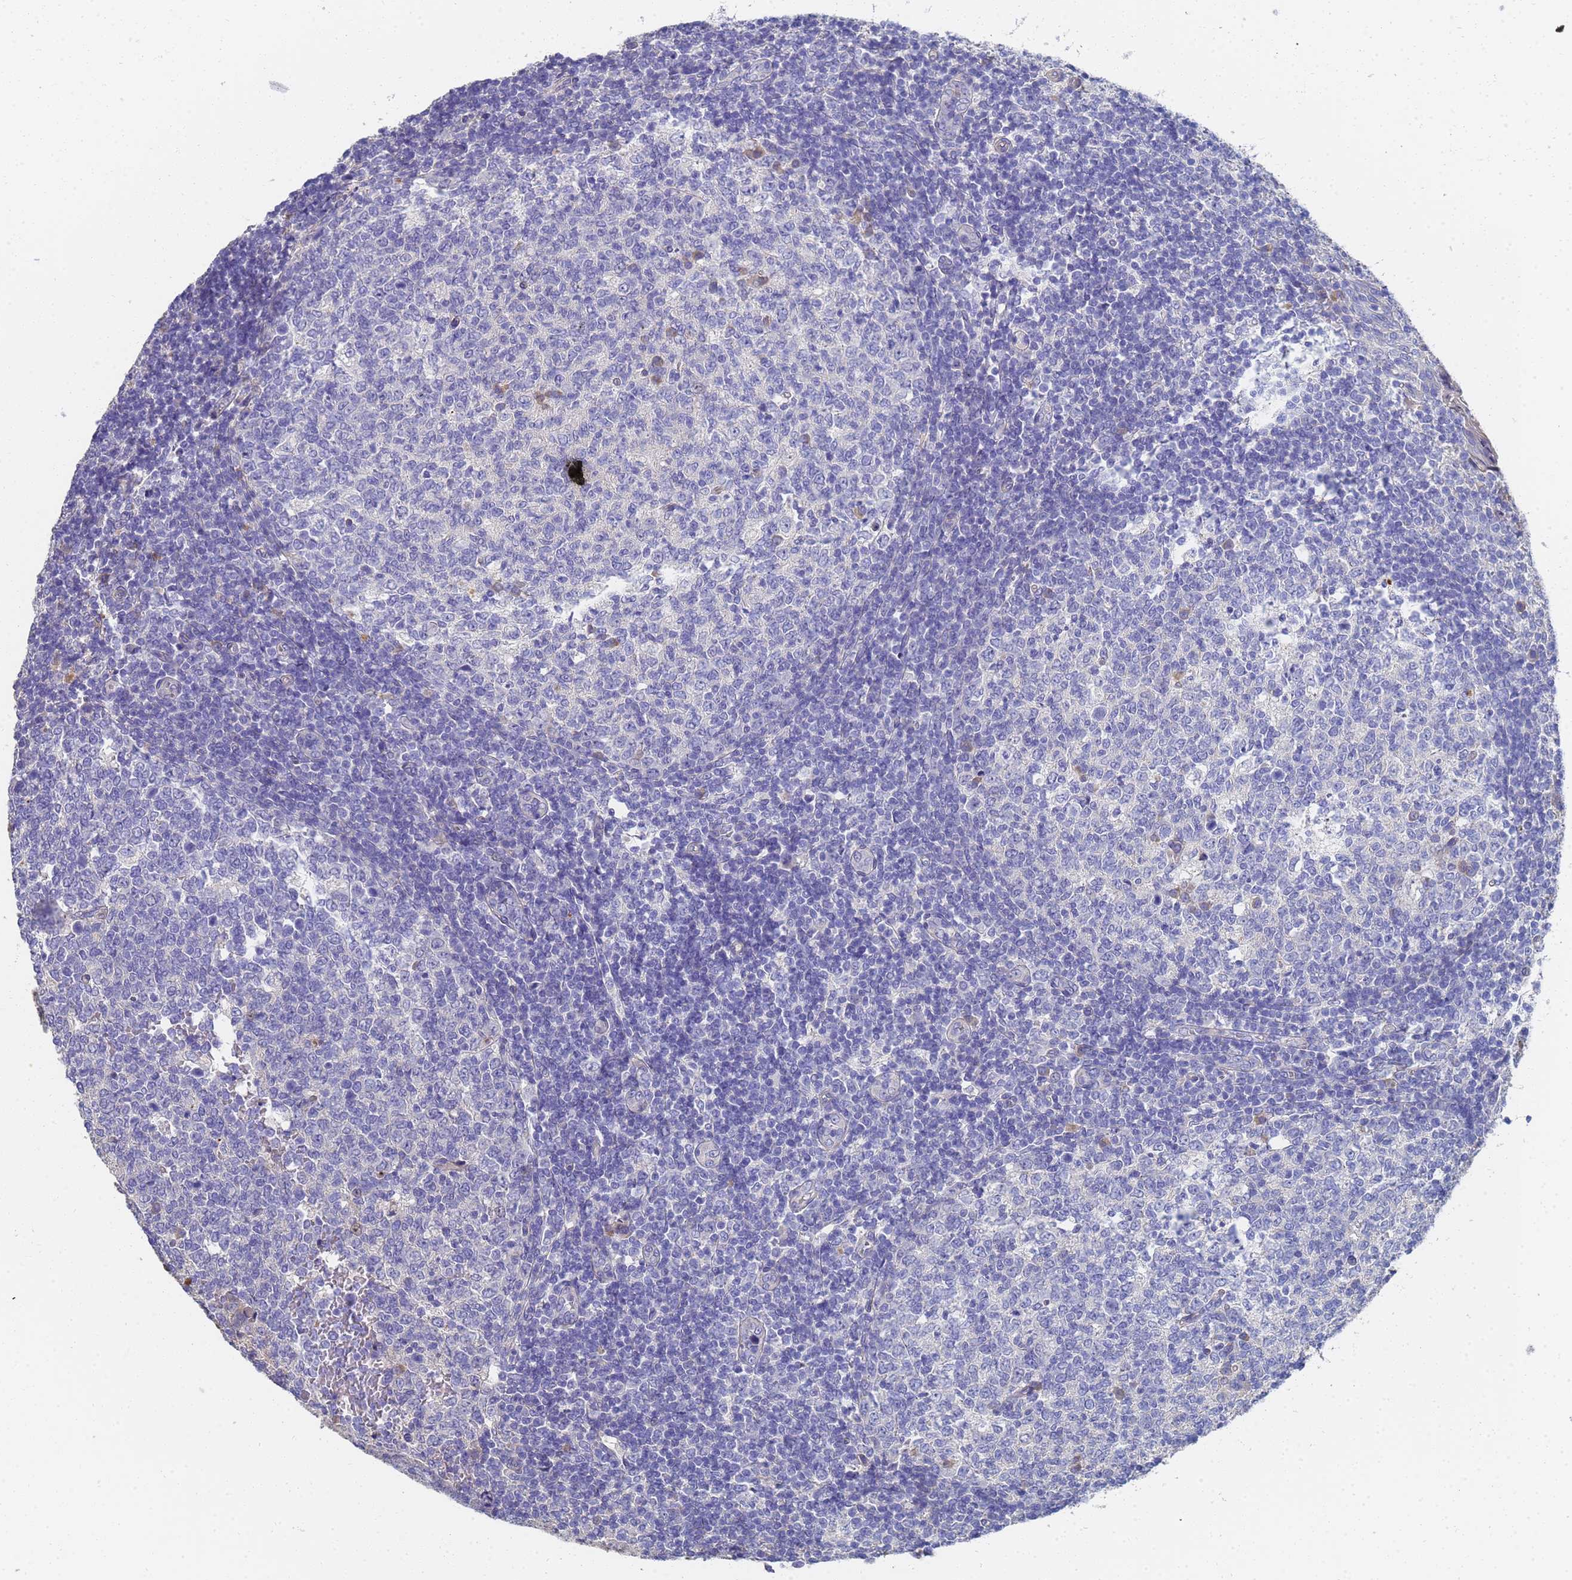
{"staining": {"intensity": "negative", "quantity": "none", "location": "none"}, "tissue": "tonsil", "cell_type": "Germinal center cells", "image_type": "normal", "snomed": [{"axis": "morphology", "description": "Normal tissue, NOS"}, {"axis": "topography", "description": "Tonsil"}], "caption": "Image shows no significant protein staining in germinal center cells of unremarkable tonsil. (Stains: DAB immunohistochemistry with hematoxylin counter stain, Microscopy: brightfield microscopy at high magnification).", "gene": "LBX2", "patient": {"sex": "female", "age": 19}}